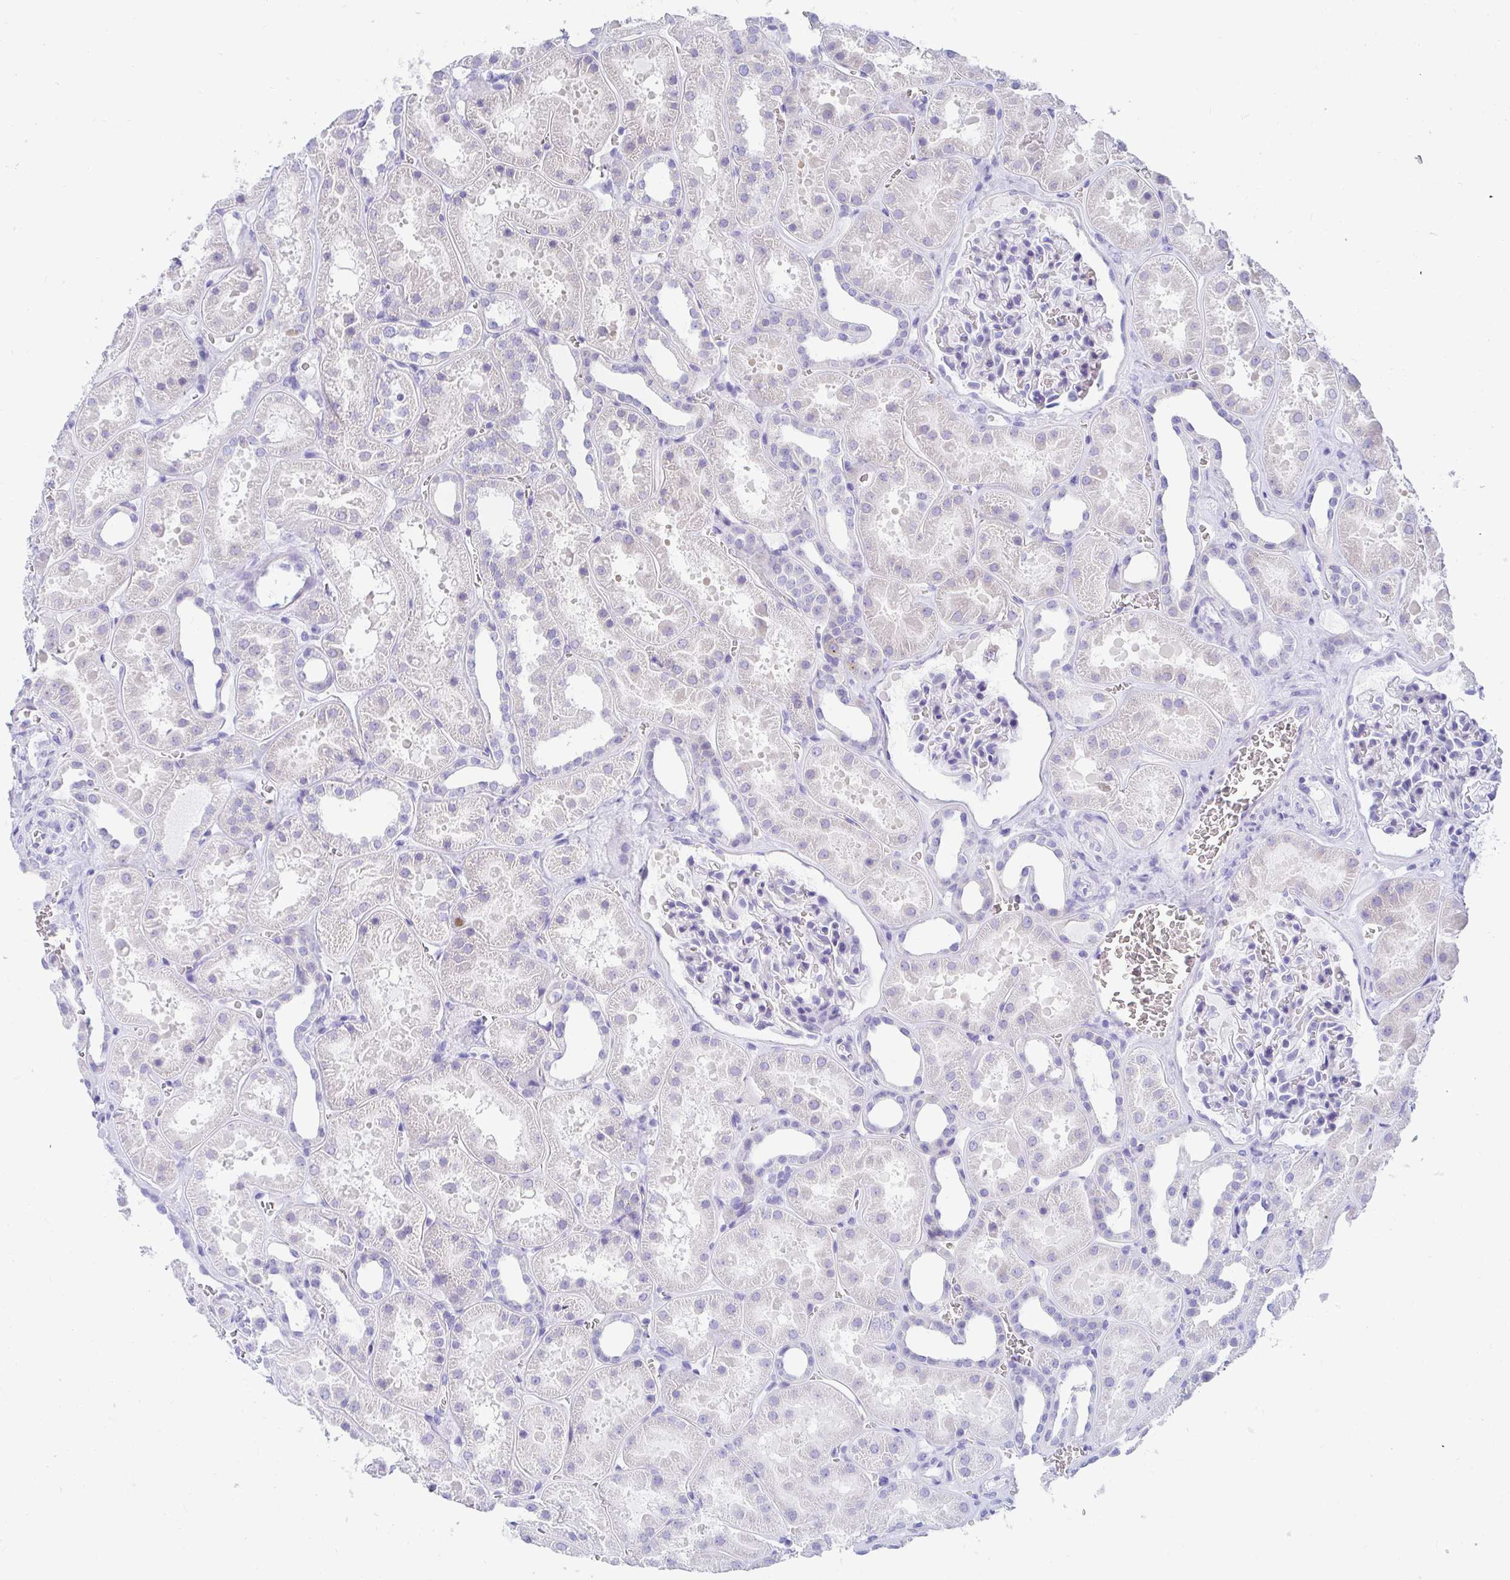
{"staining": {"intensity": "negative", "quantity": "none", "location": "none"}, "tissue": "kidney", "cell_type": "Cells in glomeruli", "image_type": "normal", "snomed": [{"axis": "morphology", "description": "Normal tissue, NOS"}, {"axis": "topography", "description": "Kidney"}], "caption": "The immunohistochemistry photomicrograph has no significant expression in cells in glomeruli of kidney.", "gene": "MROH2B", "patient": {"sex": "female", "age": 41}}